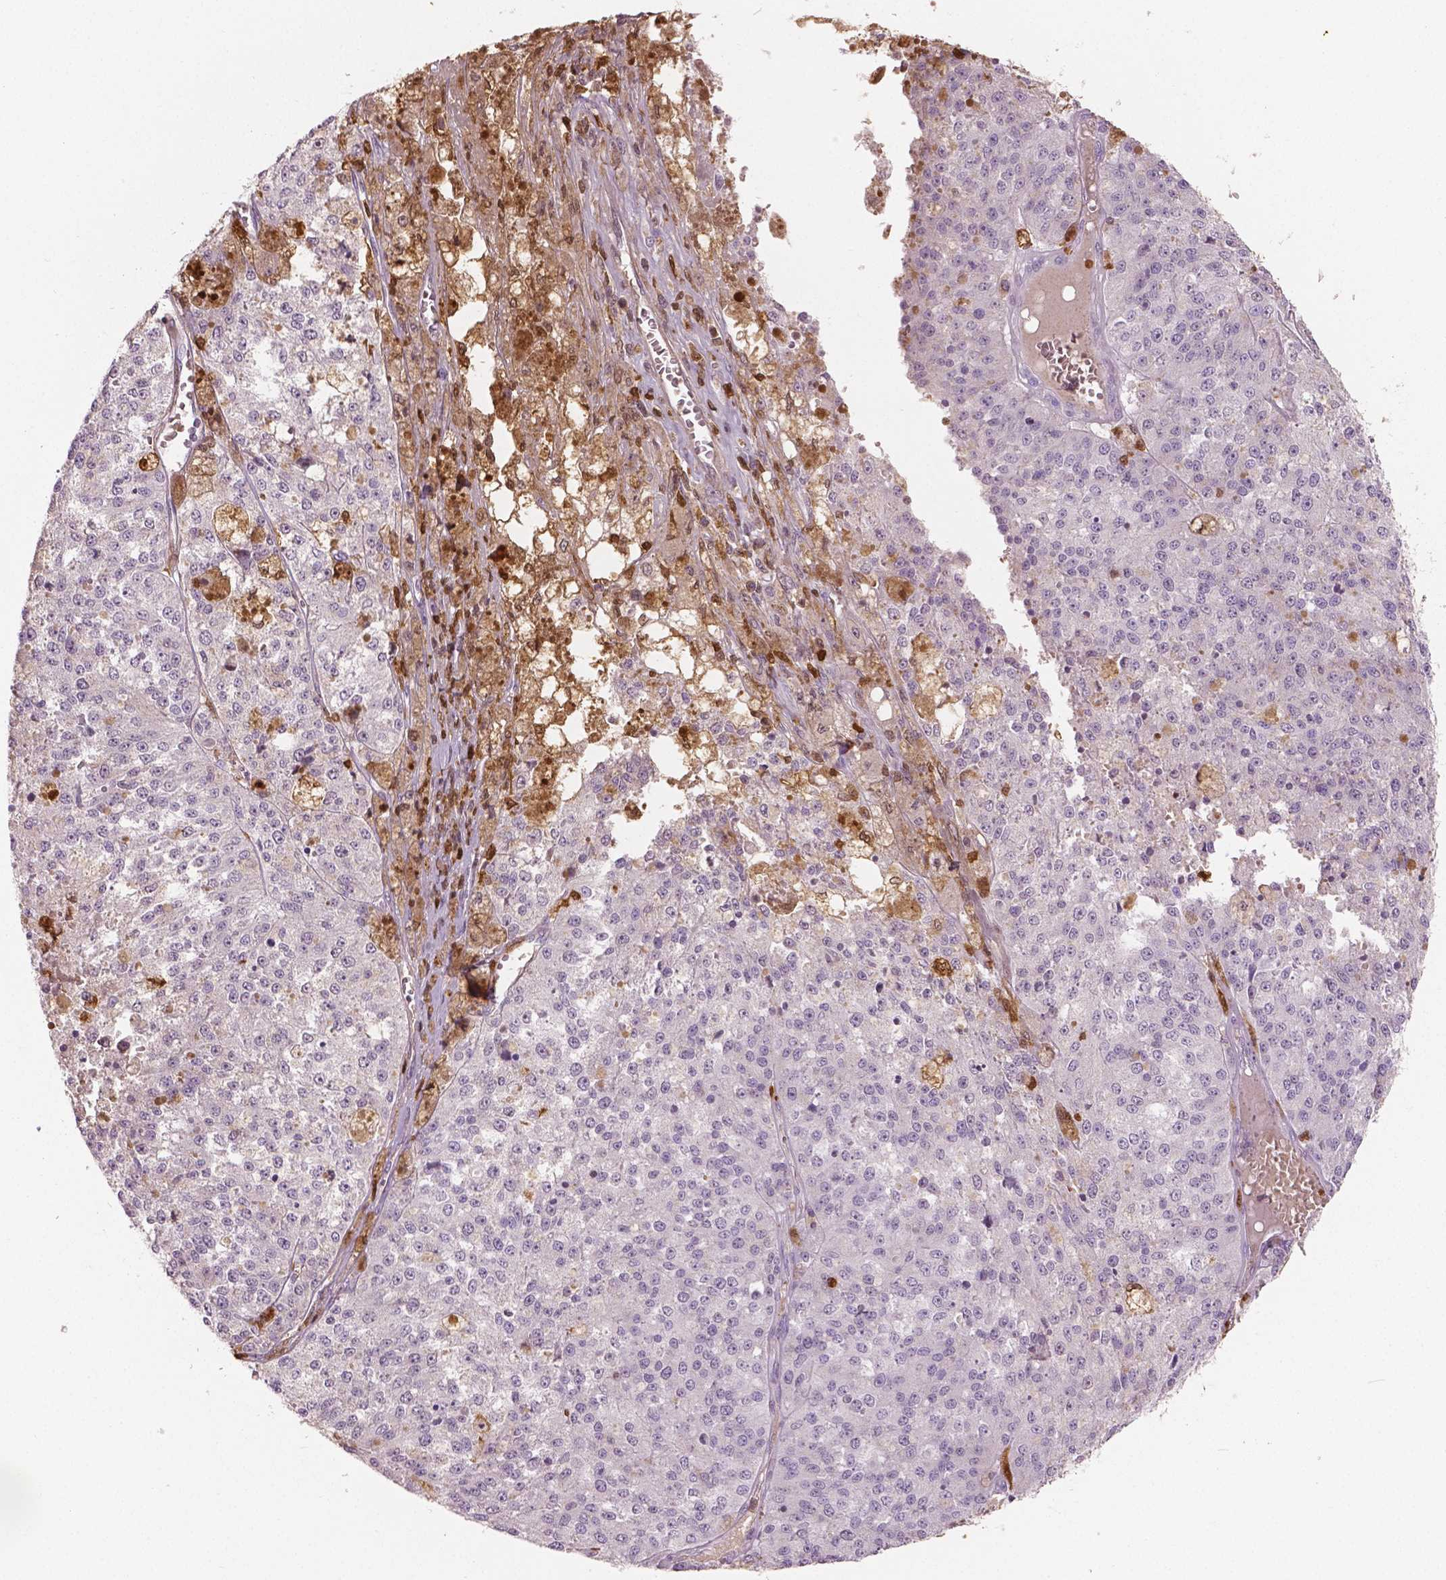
{"staining": {"intensity": "negative", "quantity": "none", "location": "none"}, "tissue": "melanoma", "cell_type": "Tumor cells", "image_type": "cancer", "snomed": [{"axis": "morphology", "description": "Malignant melanoma, Metastatic site"}, {"axis": "topography", "description": "Lymph node"}], "caption": "High power microscopy histopathology image of an IHC histopathology image of melanoma, revealing no significant staining in tumor cells. (Stains: DAB (3,3'-diaminobenzidine) immunohistochemistry (IHC) with hematoxylin counter stain, Microscopy: brightfield microscopy at high magnification).", "gene": "S100A4", "patient": {"sex": "female", "age": 64}}